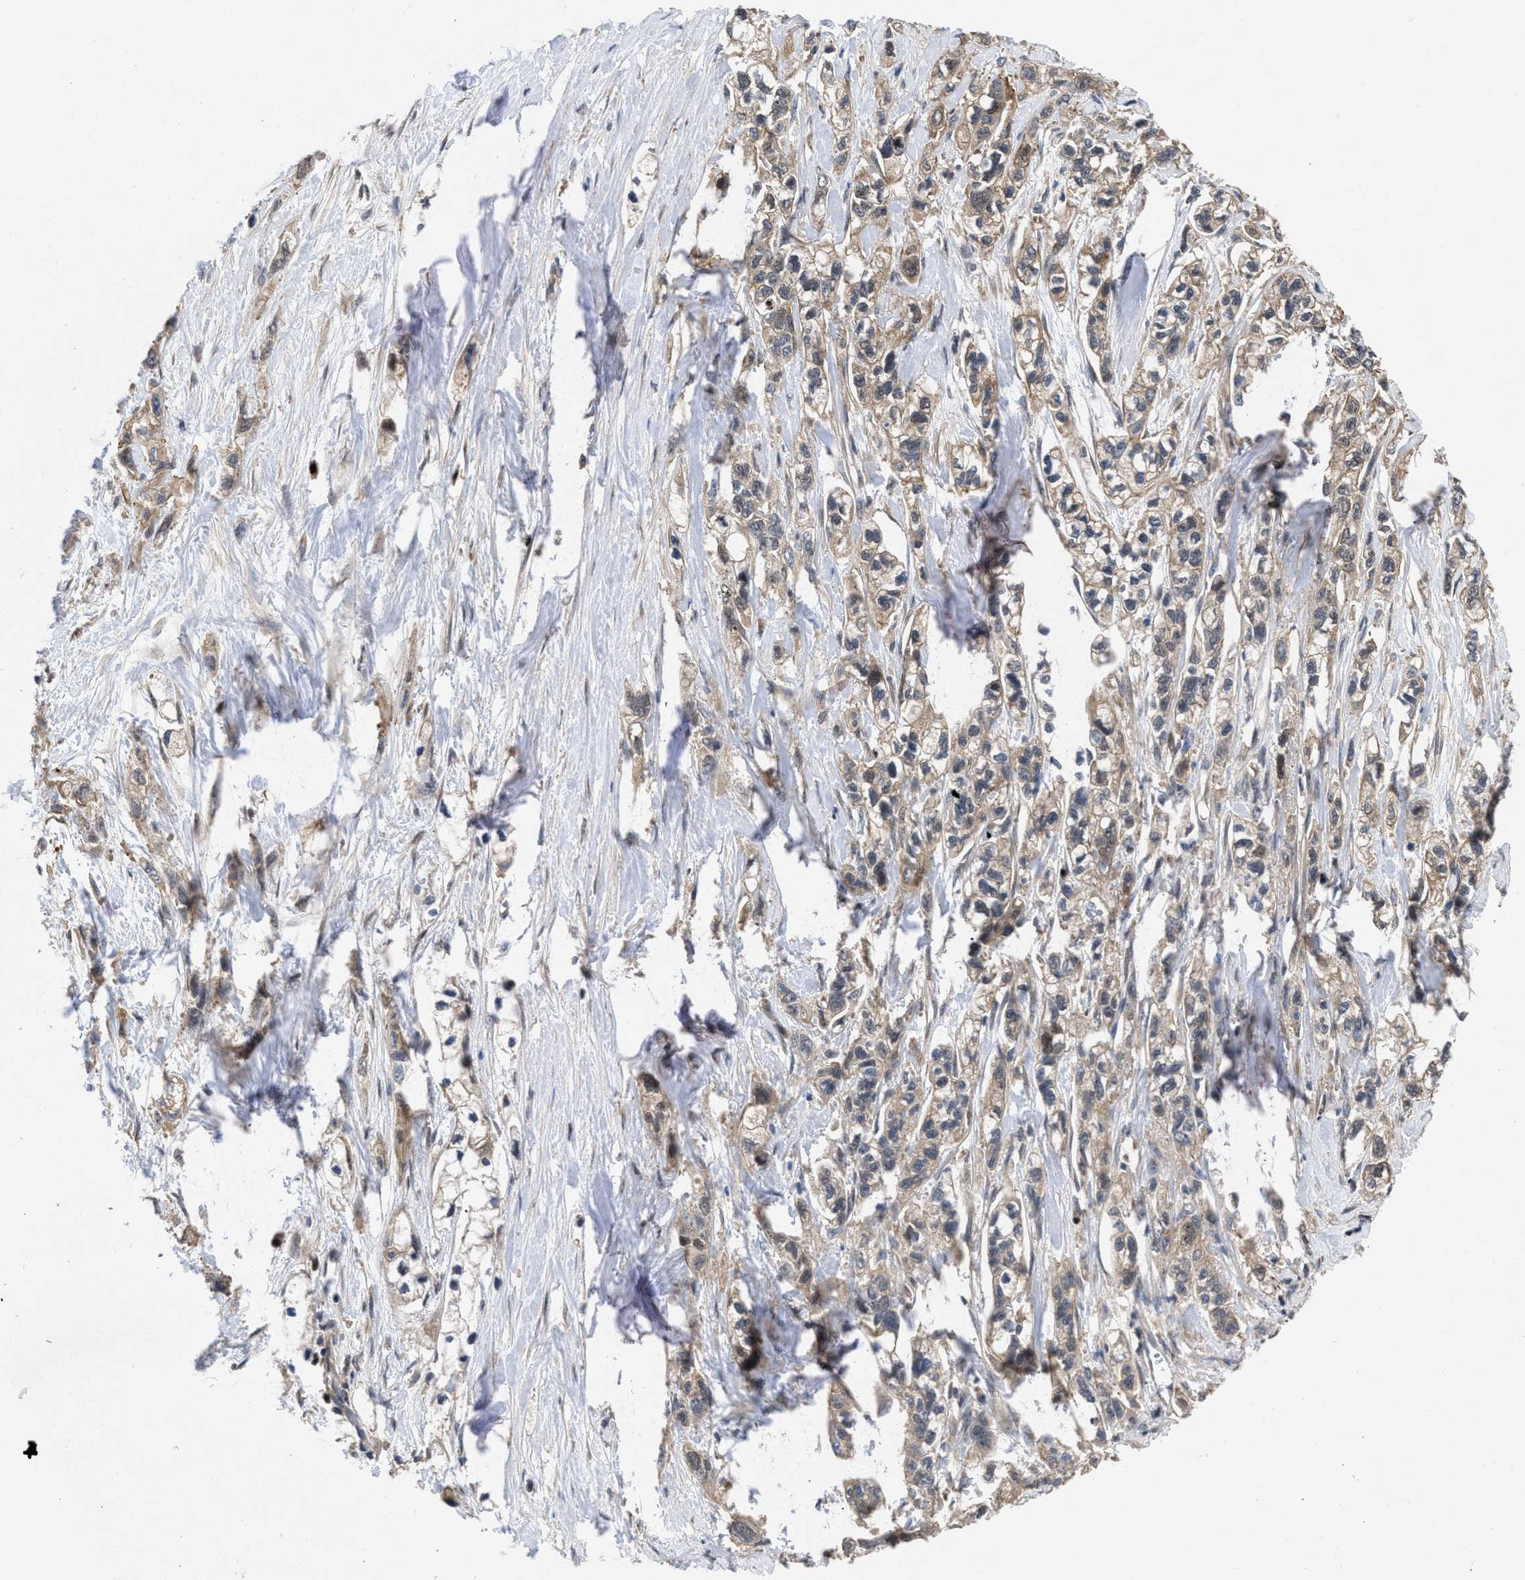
{"staining": {"intensity": "weak", "quantity": ">75%", "location": "cytoplasmic/membranous"}, "tissue": "pancreatic cancer", "cell_type": "Tumor cells", "image_type": "cancer", "snomed": [{"axis": "morphology", "description": "Adenocarcinoma, NOS"}, {"axis": "topography", "description": "Pancreas"}], "caption": "Immunohistochemical staining of human pancreatic cancer (adenocarcinoma) demonstrates weak cytoplasmic/membranous protein expression in about >75% of tumor cells.", "gene": "FAM200A", "patient": {"sex": "male", "age": 74}}